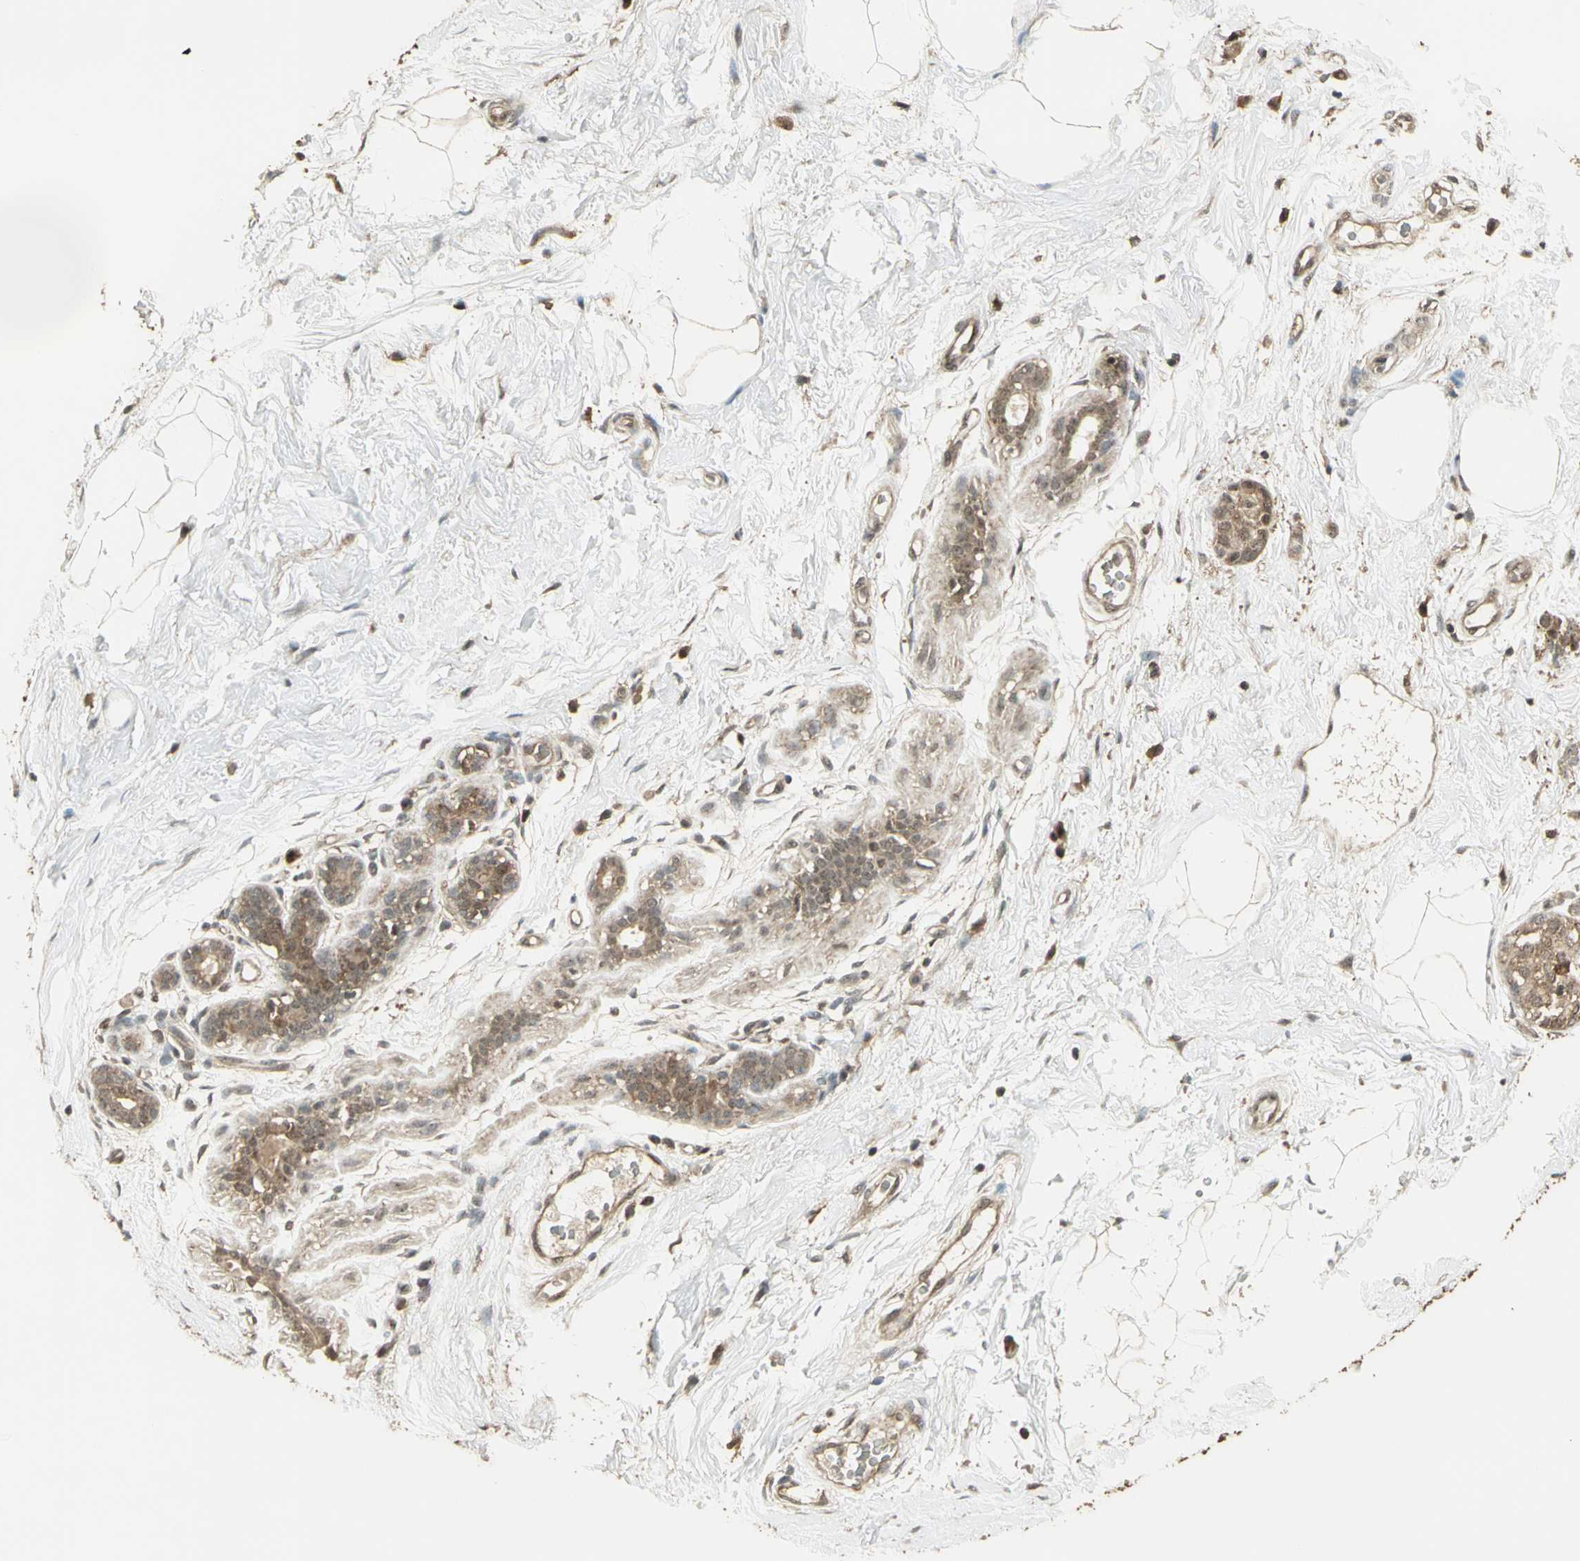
{"staining": {"intensity": "moderate", "quantity": ">75%", "location": "cytoplasmic/membranous"}, "tissue": "breast cancer", "cell_type": "Tumor cells", "image_type": "cancer", "snomed": [{"axis": "morphology", "description": "Duct carcinoma"}, {"axis": "topography", "description": "Breast"}], "caption": "This histopathology image reveals breast invasive ductal carcinoma stained with IHC to label a protein in brown. The cytoplasmic/membranous of tumor cells show moderate positivity for the protein. Nuclei are counter-stained blue.", "gene": "UCHL5", "patient": {"sex": "female", "age": 24}}